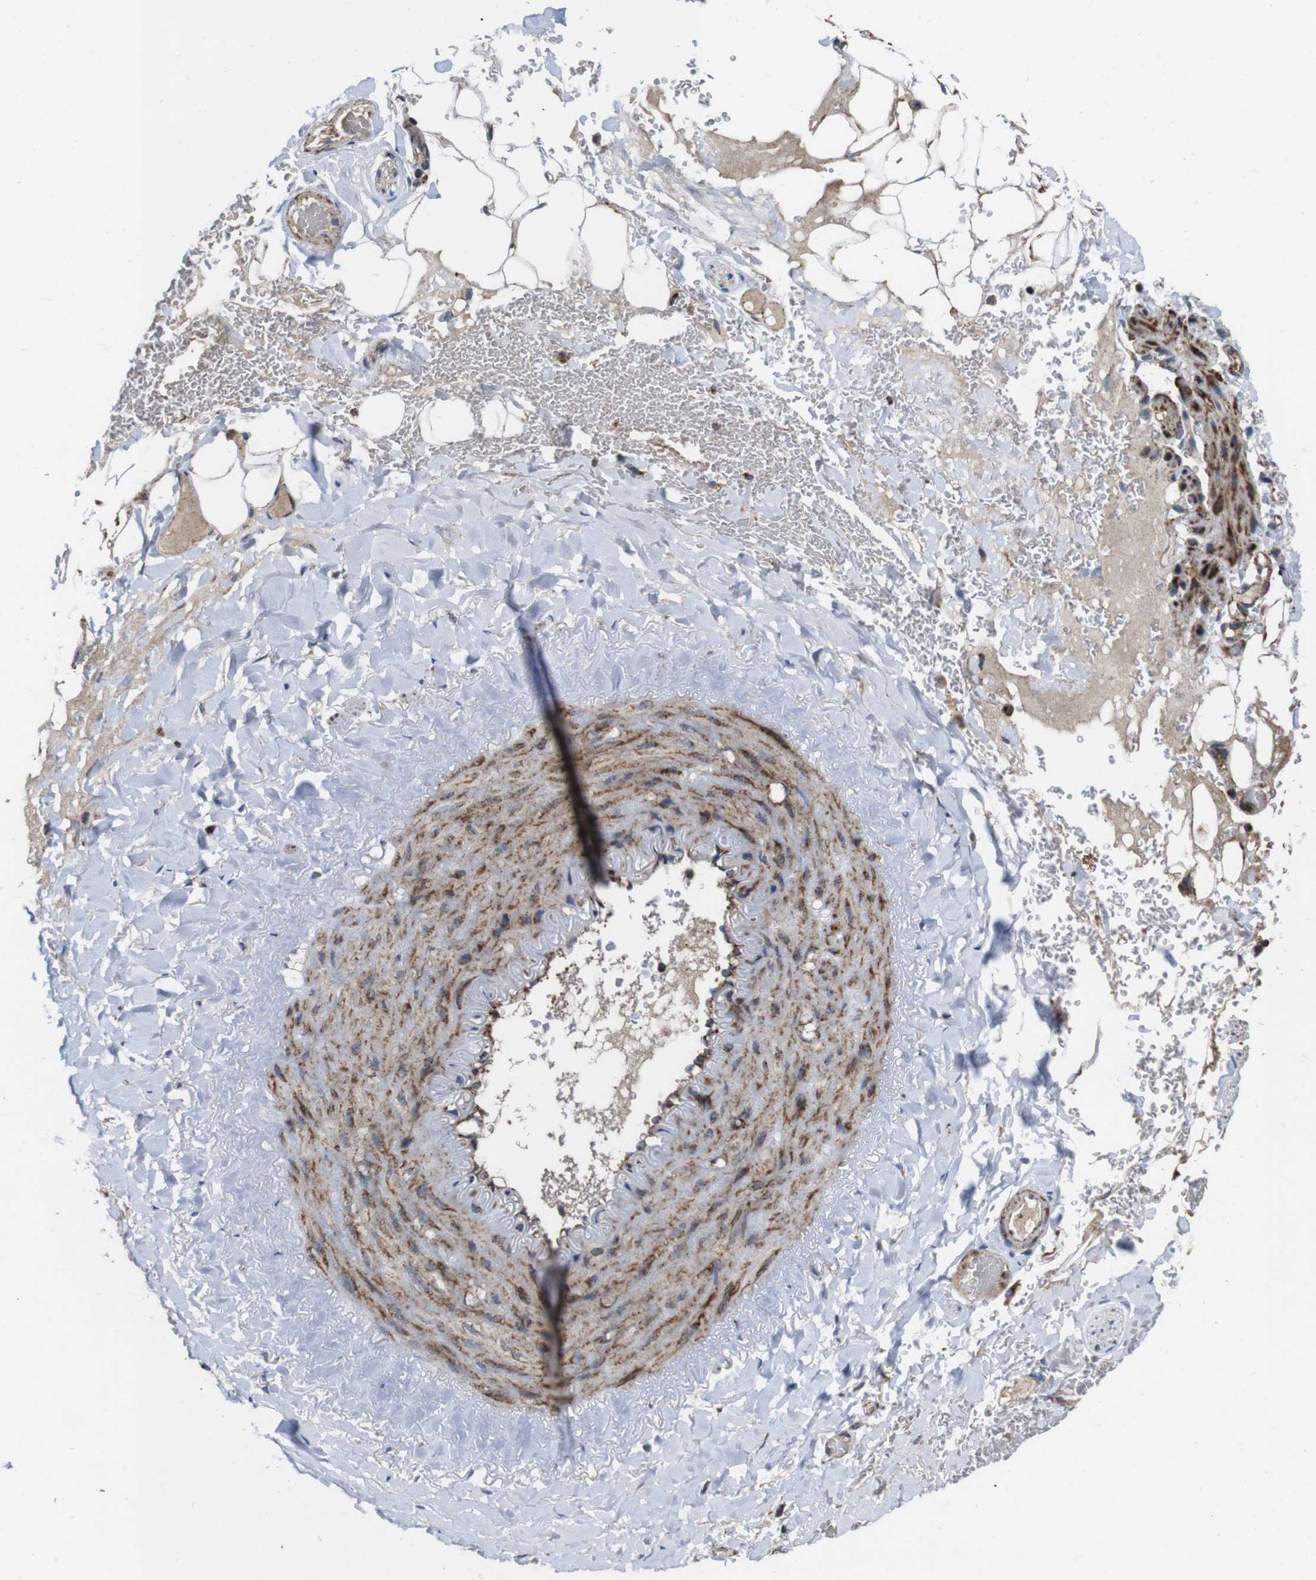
{"staining": {"intensity": "weak", "quantity": "25%-75%", "location": "cytoplasmic/membranous"}, "tissue": "adipose tissue", "cell_type": "Adipocytes", "image_type": "normal", "snomed": [{"axis": "morphology", "description": "Normal tissue, NOS"}, {"axis": "topography", "description": "Peripheral nerve tissue"}], "caption": "The histopathology image reveals immunohistochemical staining of benign adipose tissue. There is weak cytoplasmic/membranous expression is present in approximately 25%-75% of adipocytes.", "gene": "HK1", "patient": {"sex": "male", "age": 70}}